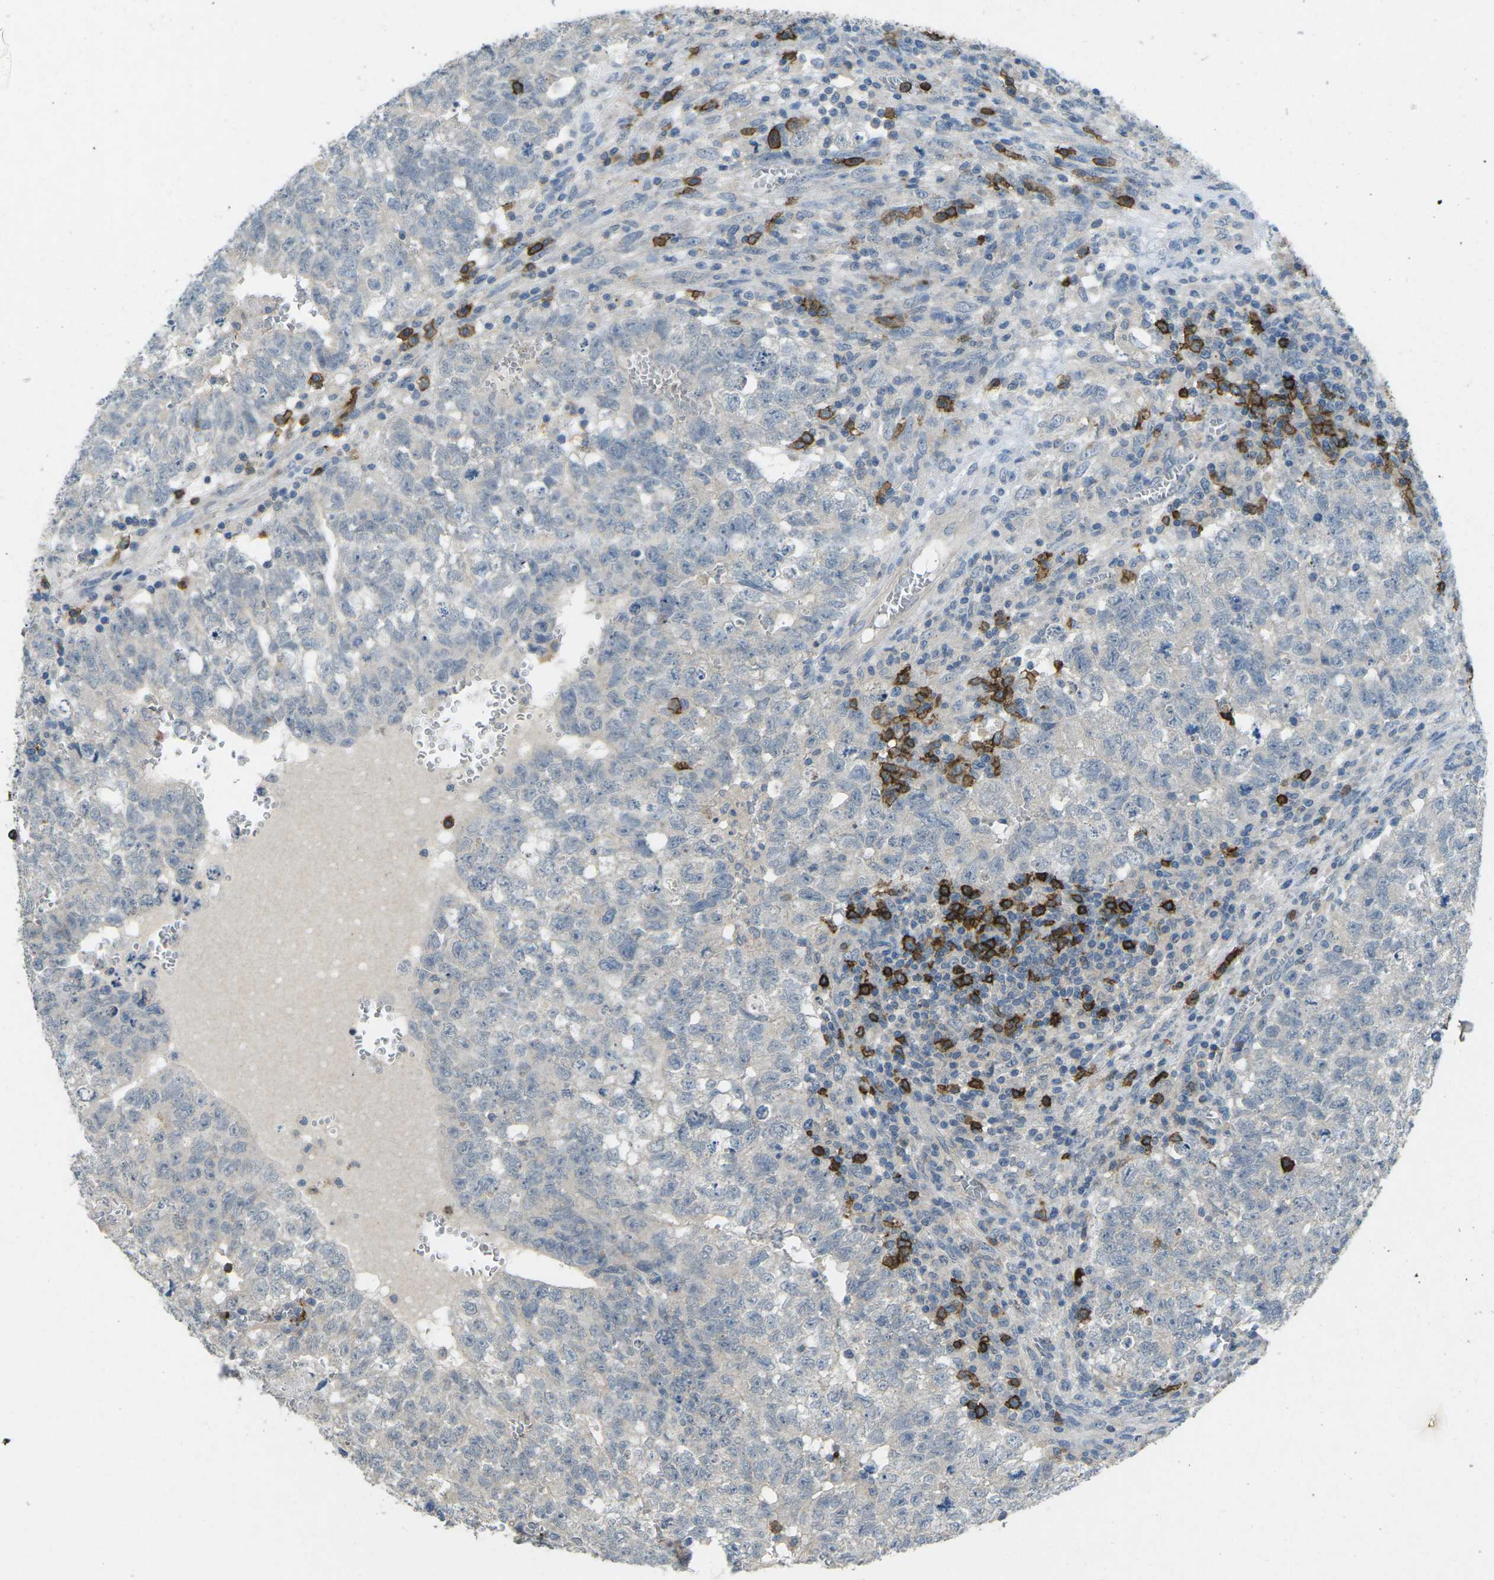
{"staining": {"intensity": "negative", "quantity": "none", "location": "none"}, "tissue": "testis cancer", "cell_type": "Tumor cells", "image_type": "cancer", "snomed": [{"axis": "morphology", "description": "Seminoma, NOS"}, {"axis": "morphology", "description": "Carcinoma, Embryonal, NOS"}, {"axis": "topography", "description": "Testis"}], "caption": "A high-resolution micrograph shows IHC staining of testis cancer, which exhibits no significant staining in tumor cells.", "gene": "CD19", "patient": {"sex": "male", "age": 38}}